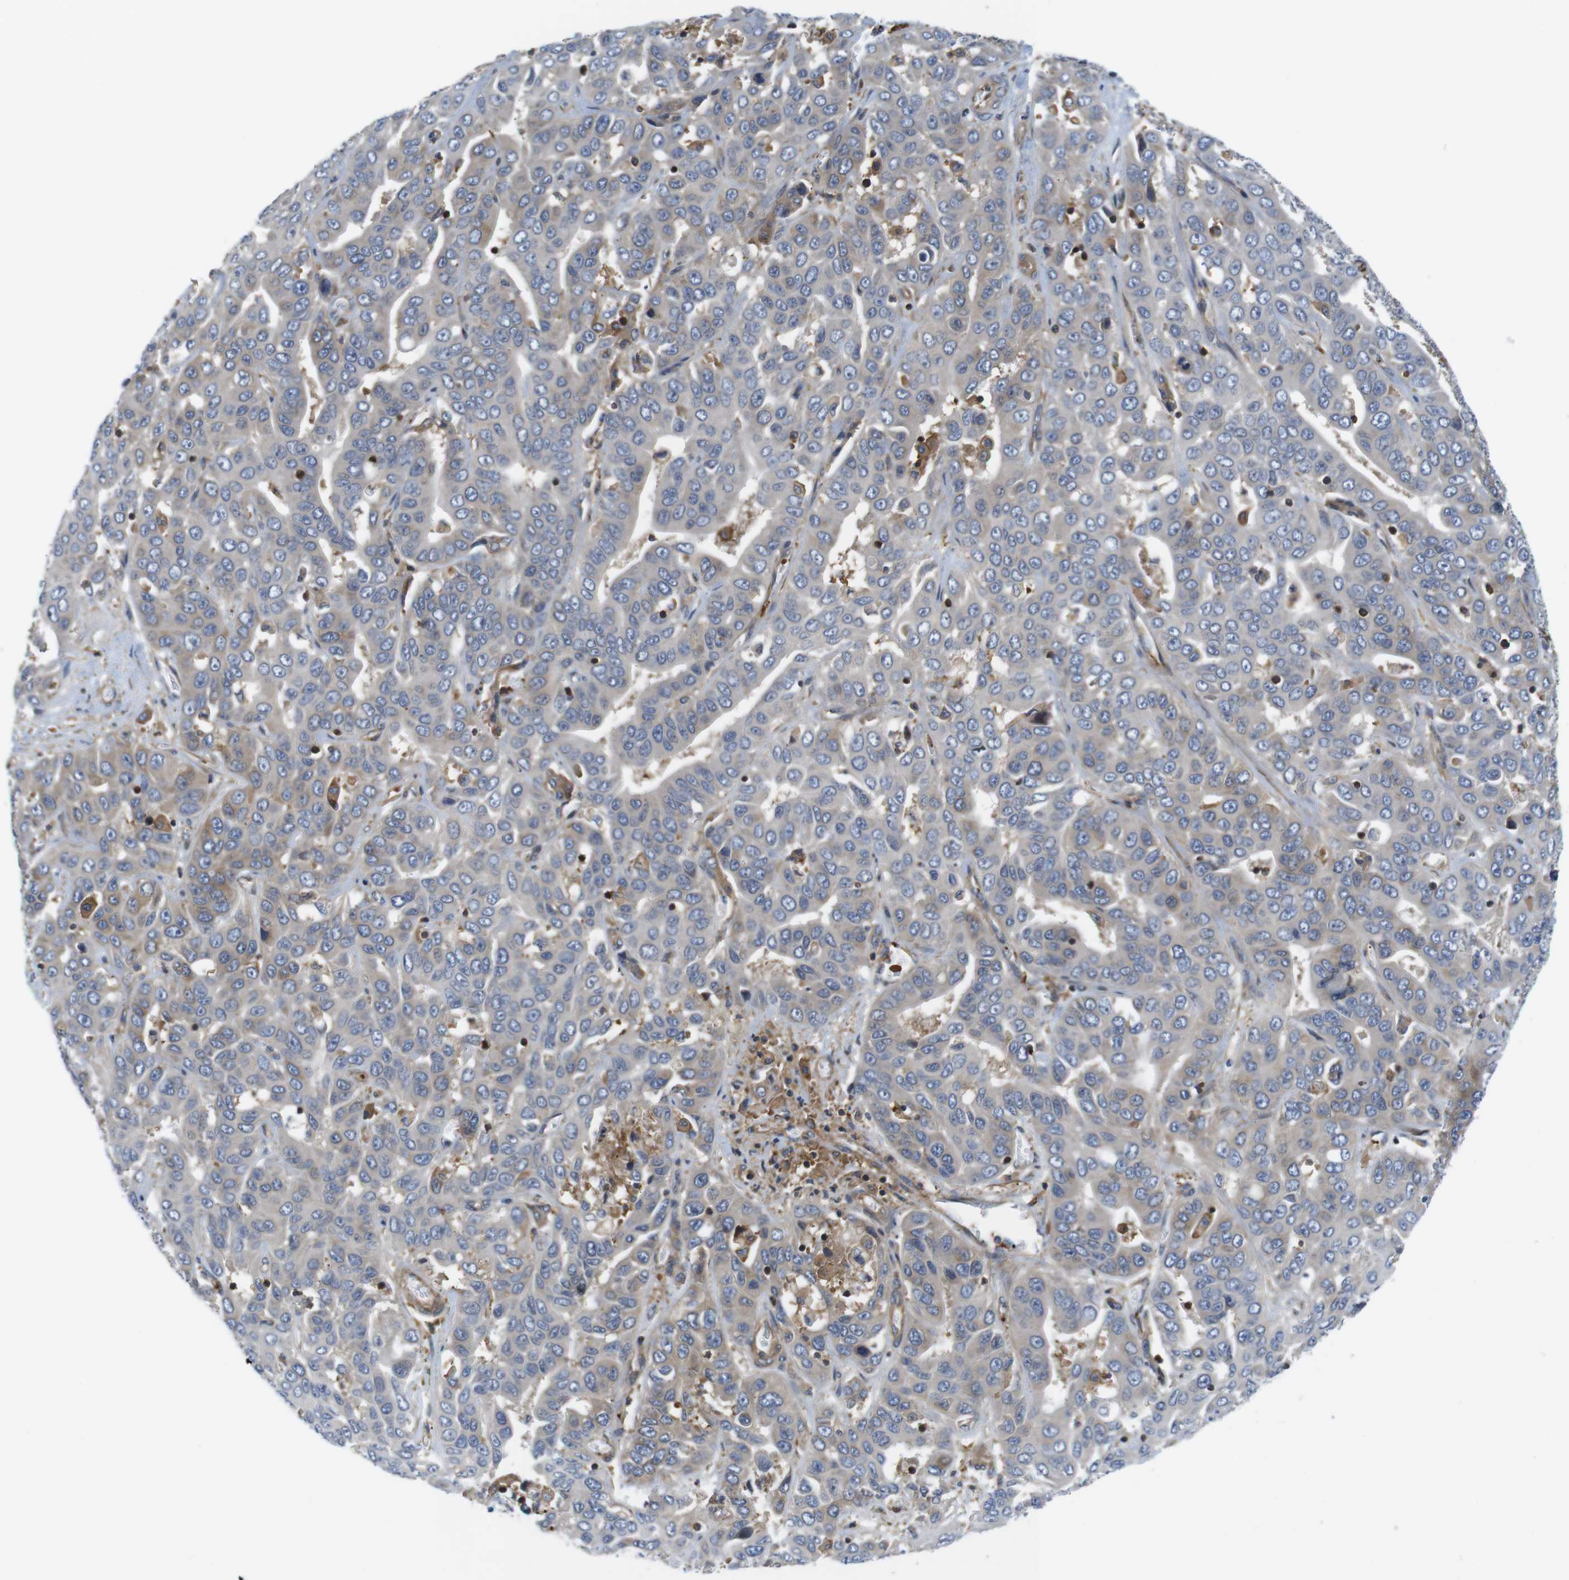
{"staining": {"intensity": "weak", "quantity": "25%-75%", "location": "cytoplasmic/membranous"}, "tissue": "liver cancer", "cell_type": "Tumor cells", "image_type": "cancer", "snomed": [{"axis": "morphology", "description": "Cholangiocarcinoma"}, {"axis": "topography", "description": "Liver"}], "caption": "Brown immunohistochemical staining in human liver cancer reveals weak cytoplasmic/membranous expression in approximately 25%-75% of tumor cells. (DAB = brown stain, brightfield microscopy at high magnification).", "gene": "HERPUD2", "patient": {"sex": "female", "age": 52}}